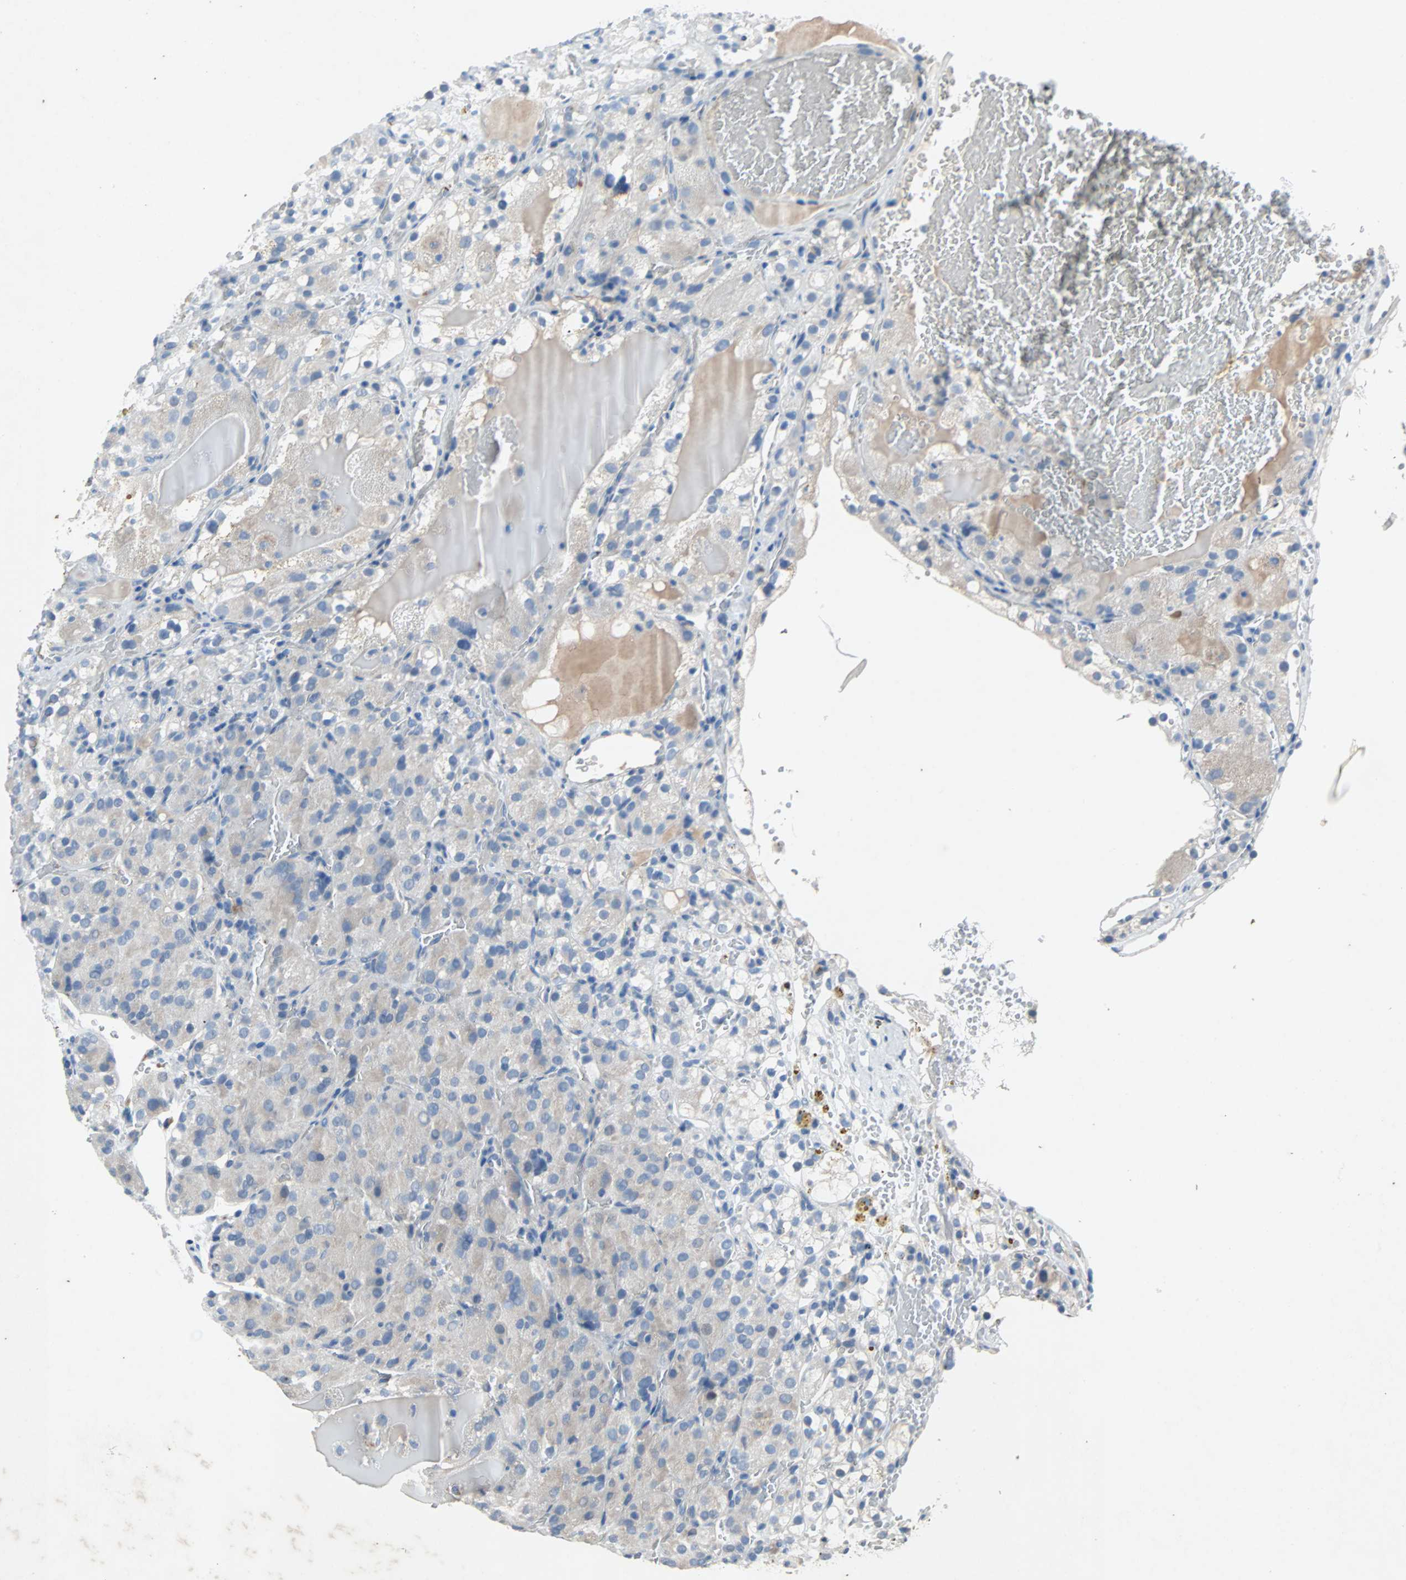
{"staining": {"intensity": "negative", "quantity": "none", "location": "none"}, "tissue": "renal cancer", "cell_type": "Tumor cells", "image_type": "cancer", "snomed": [{"axis": "morphology", "description": "Normal tissue, NOS"}, {"axis": "morphology", "description": "Adenocarcinoma, NOS"}, {"axis": "topography", "description": "Kidney"}], "caption": "Immunohistochemistry histopathology image of renal cancer stained for a protein (brown), which exhibits no expression in tumor cells.", "gene": "PCDHB2", "patient": {"sex": "male", "age": 61}}